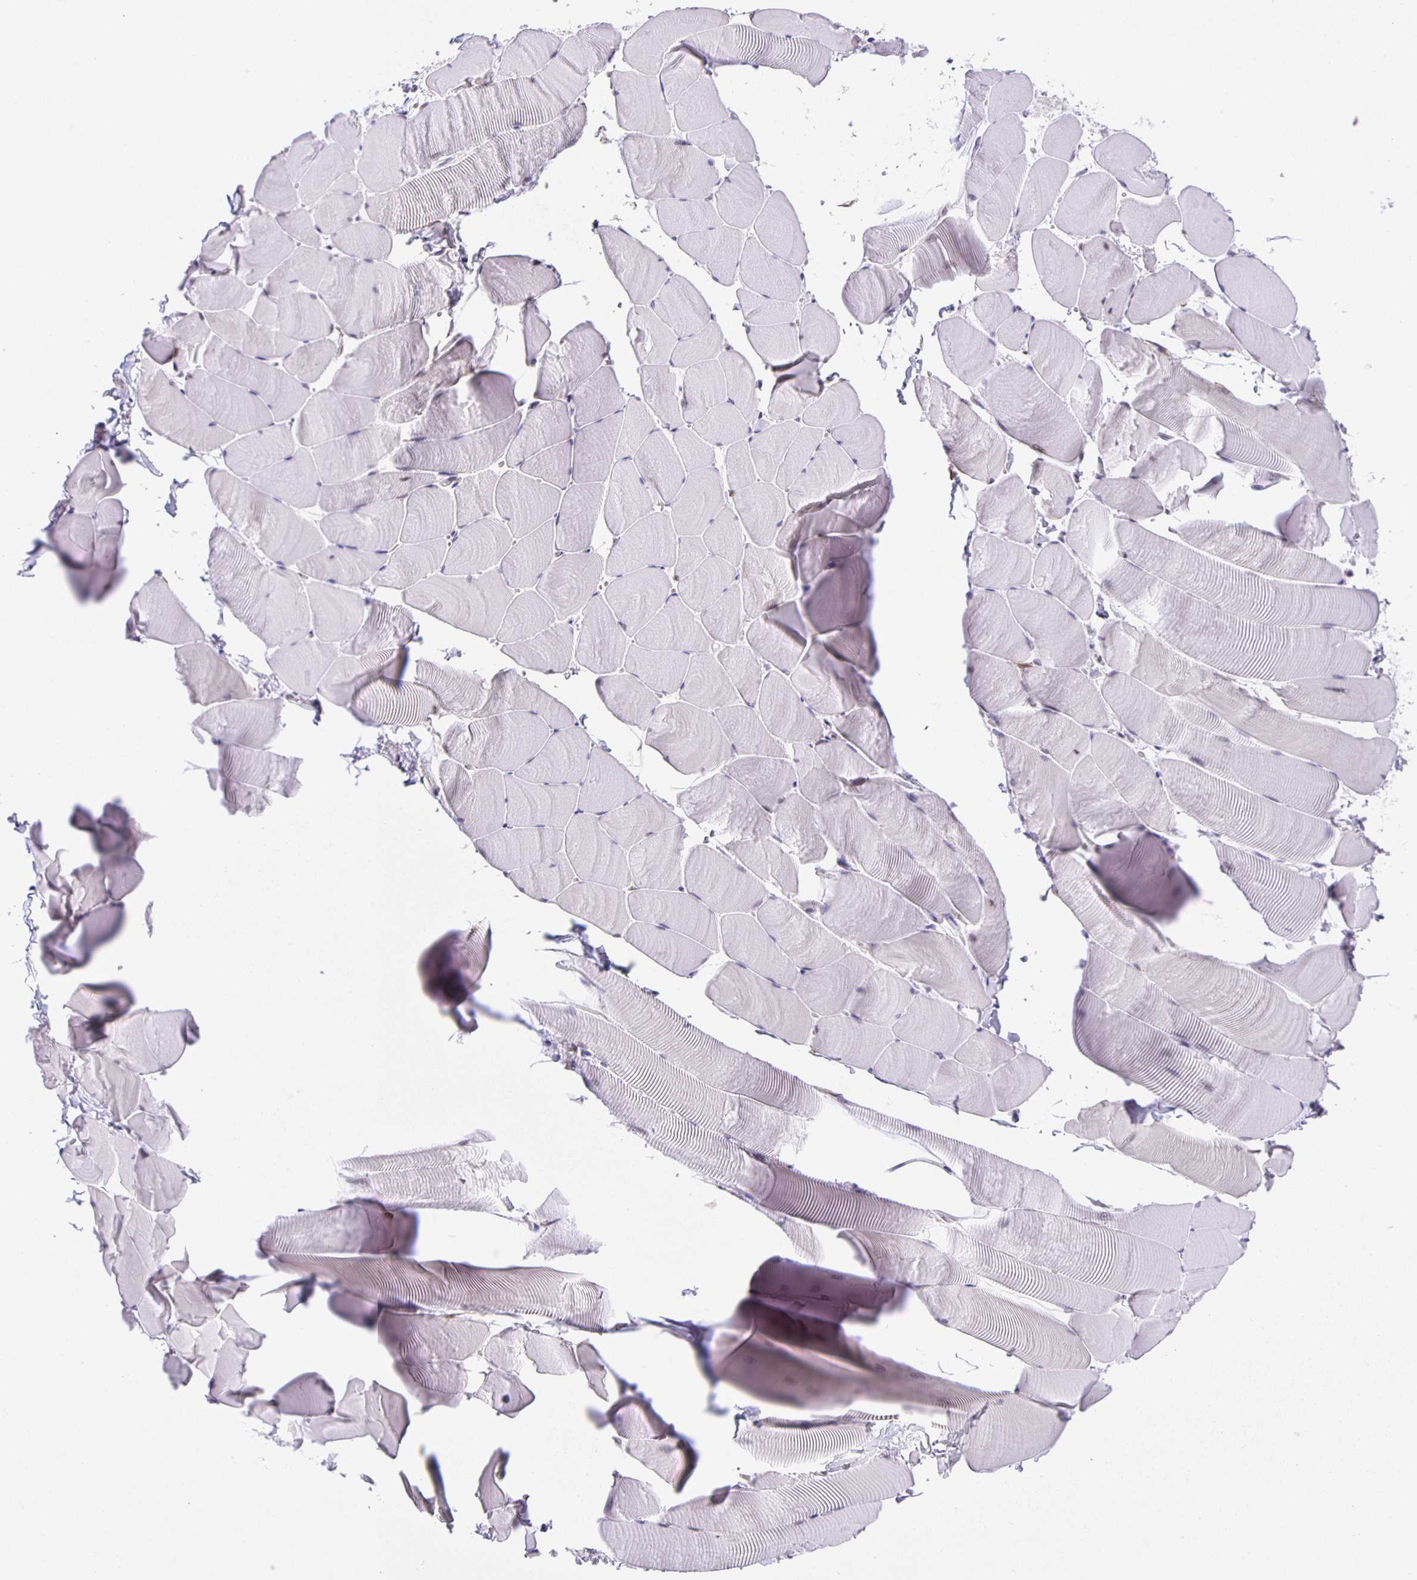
{"staining": {"intensity": "moderate", "quantity": "25%-75%", "location": "nuclear"}, "tissue": "skeletal muscle", "cell_type": "Myocytes", "image_type": "normal", "snomed": [{"axis": "morphology", "description": "Normal tissue, NOS"}, {"axis": "topography", "description": "Skeletal muscle"}], "caption": "This histopathology image exhibits immunohistochemistry (IHC) staining of unremarkable skeletal muscle, with medium moderate nuclear positivity in approximately 25%-75% of myocytes.", "gene": "ZRANB2", "patient": {"sex": "male", "age": 25}}